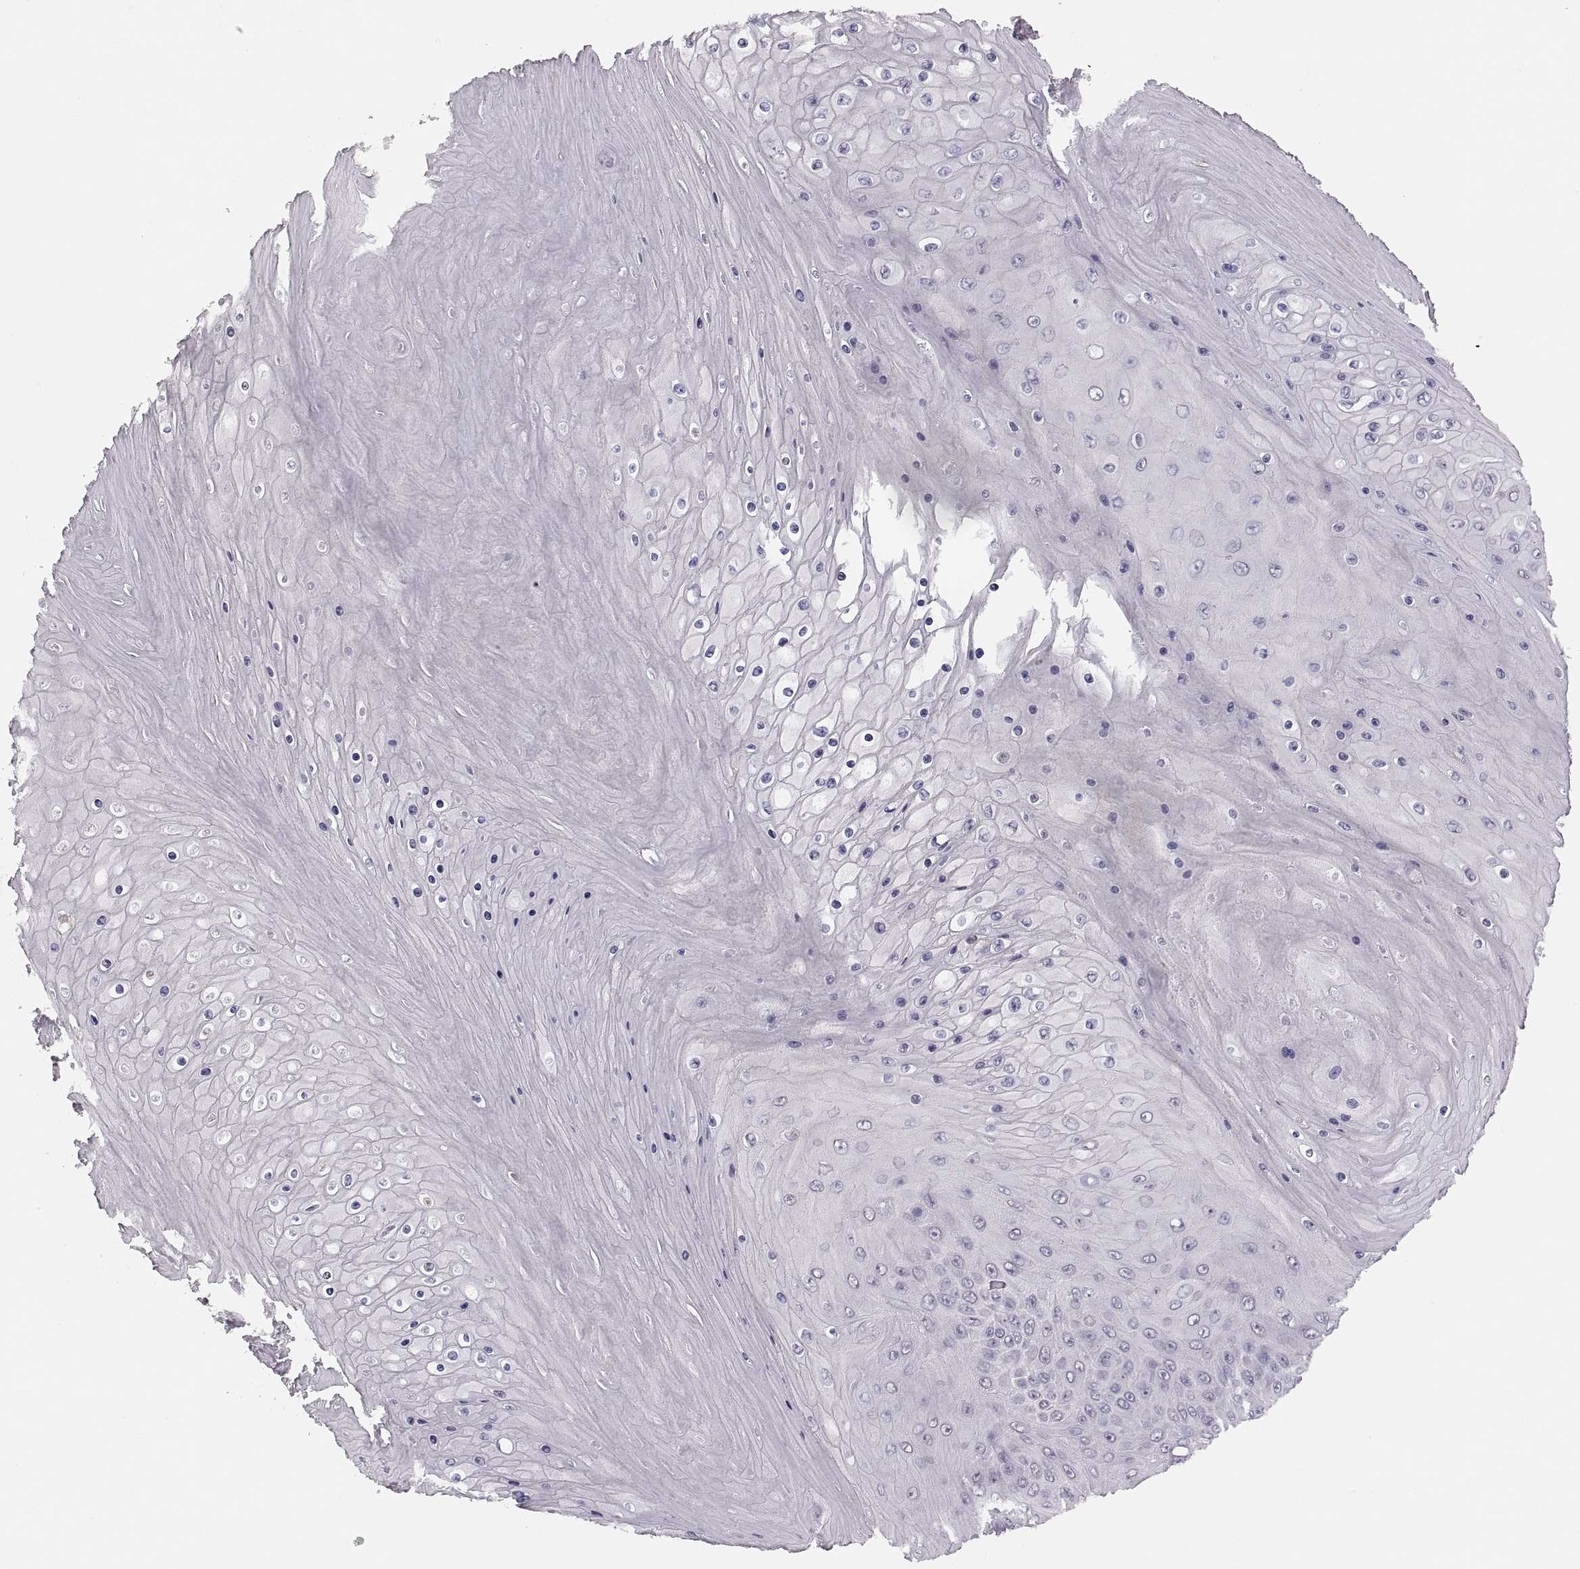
{"staining": {"intensity": "negative", "quantity": "none", "location": "none"}, "tissue": "skin cancer", "cell_type": "Tumor cells", "image_type": "cancer", "snomed": [{"axis": "morphology", "description": "Squamous cell carcinoma, NOS"}, {"axis": "topography", "description": "Skin"}], "caption": "Protein analysis of squamous cell carcinoma (skin) displays no significant expression in tumor cells.", "gene": "CDH2", "patient": {"sex": "male", "age": 62}}